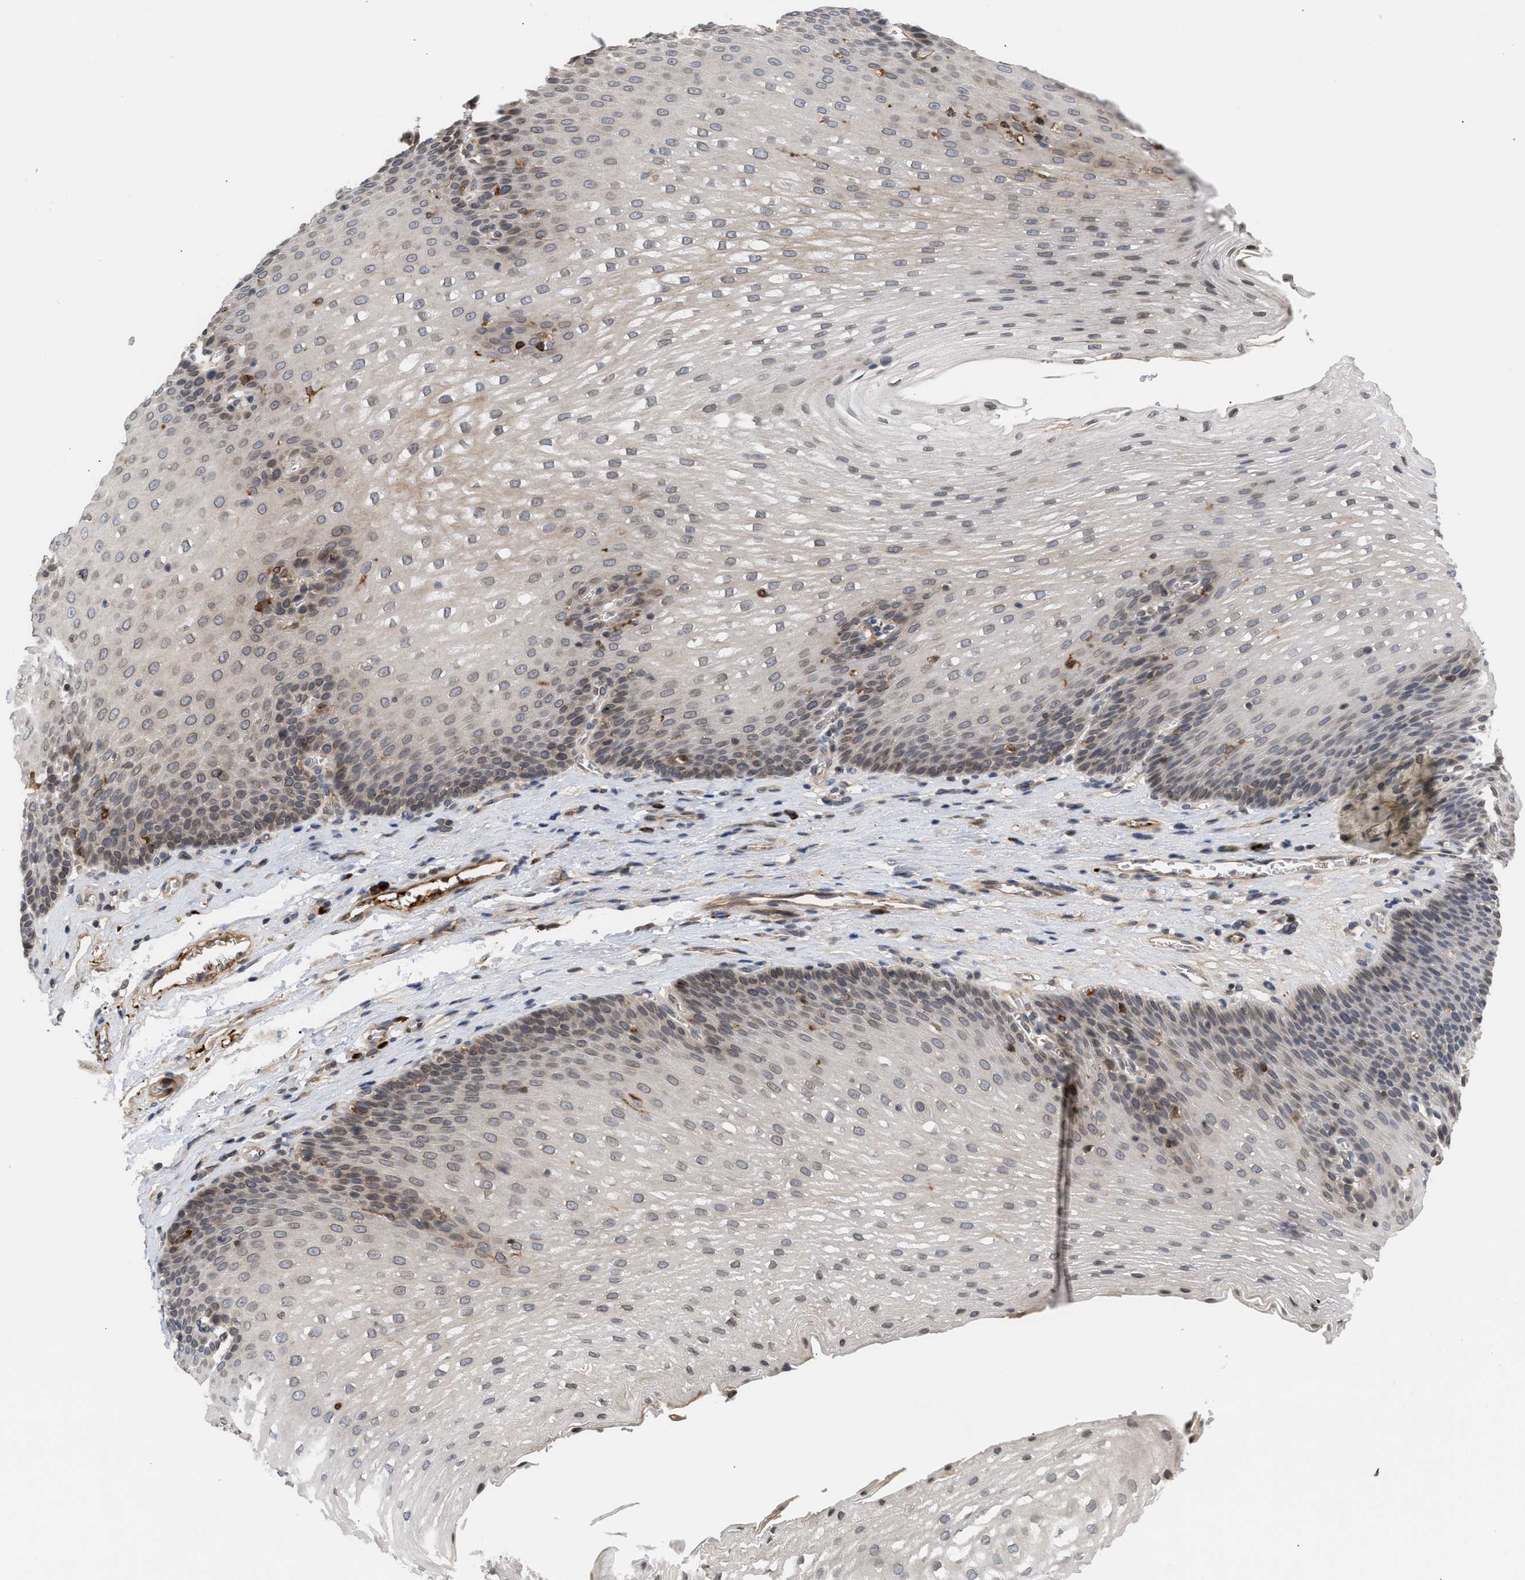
{"staining": {"intensity": "weak", "quantity": ">75%", "location": "cytoplasmic/membranous,nuclear"}, "tissue": "esophagus", "cell_type": "Squamous epithelial cells", "image_type": "normal", "snomed": [{"axis": "morphology", "description": "Normal tissue, NOS"}, {"axis": "topography", "description": "Esophagus"}], "caption": "Esophagus was stained to show a protein in brown. There is low levels of weak cytoplasmic/membranous,nuclear positivity in about >75% of squamous epithelial cells. (IHC, brightfield microscopy, high magnification).", "gene": "NUP62", "patient": {"sex": "male", "age": 48}}